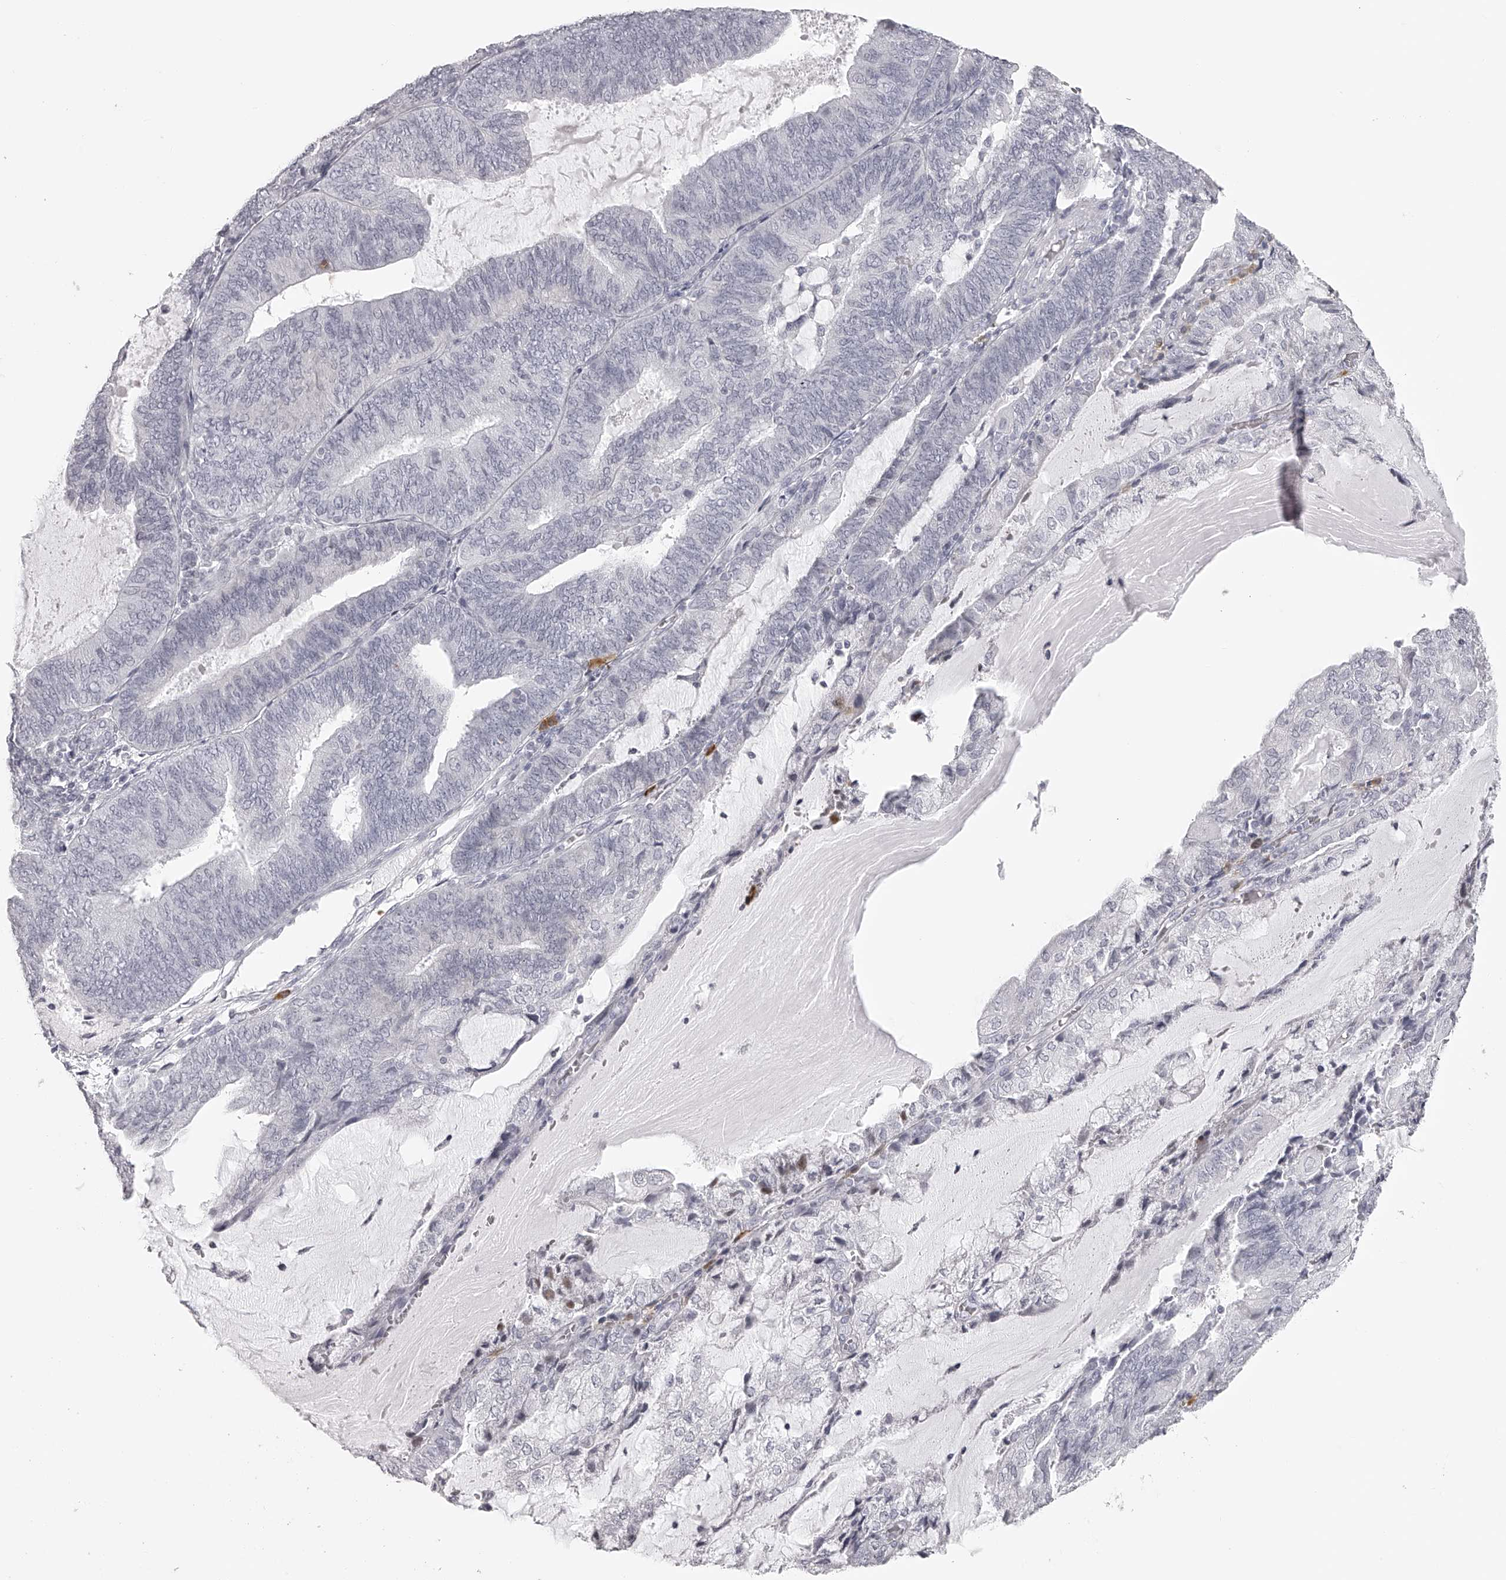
{"staining": {"intensity": "negative", "quantity": "none", "location": "none"}, "tissue": "endometrial cancer", "cell_type": "Tumor cells", "image_type": "cancer", "snomed": [{"axis": "morphology", "description": "Adenocarcinoma, NOS"}, {"axis": "topography", "description": "Endometrium"}], "caption": "Tumor cells are negative for brown protein staining in adenocarcinoma (endometrial).", "gene": "SEC11C", "patient": {"sex": "female", "age": 81}}